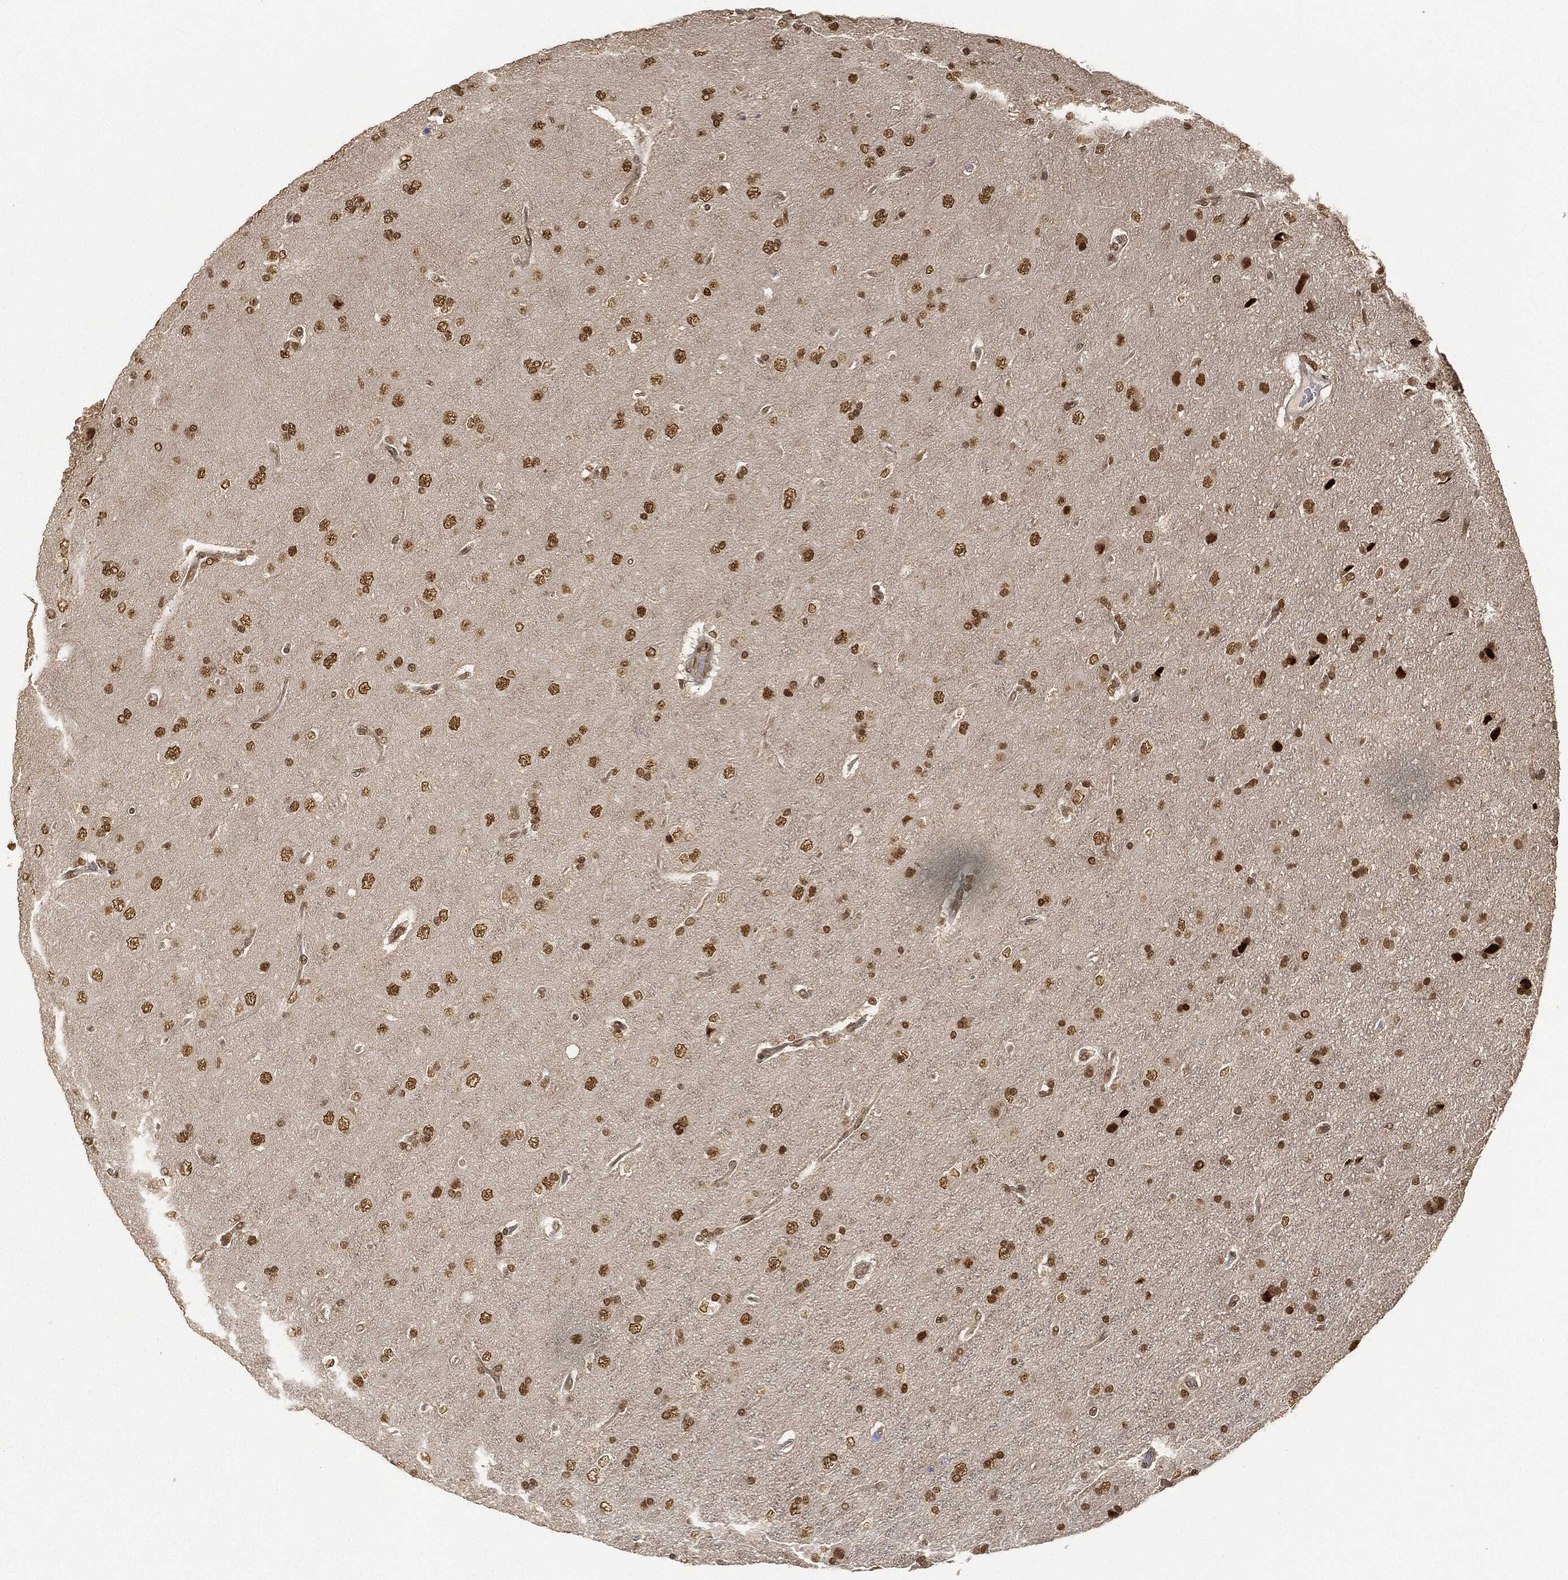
{"staining": {"intensity": "strong", "quantity": ">75%", "location": "nuclear"}, "tissue": "glioma", "cell_type": "Tumor cells", "image_type": "cancer", "snomed": [{"axis": "morphology", "description": "Glioma, malignant, NOS"}, {"axis": "topography", "description": "Cerebral cortex"}], "caption": "Human glioma (malignant) stained with a protein marker exhibits strong staining in tumor cells.", "gene": "CIB1", "patient": {"sex": "male", "age": 58}}